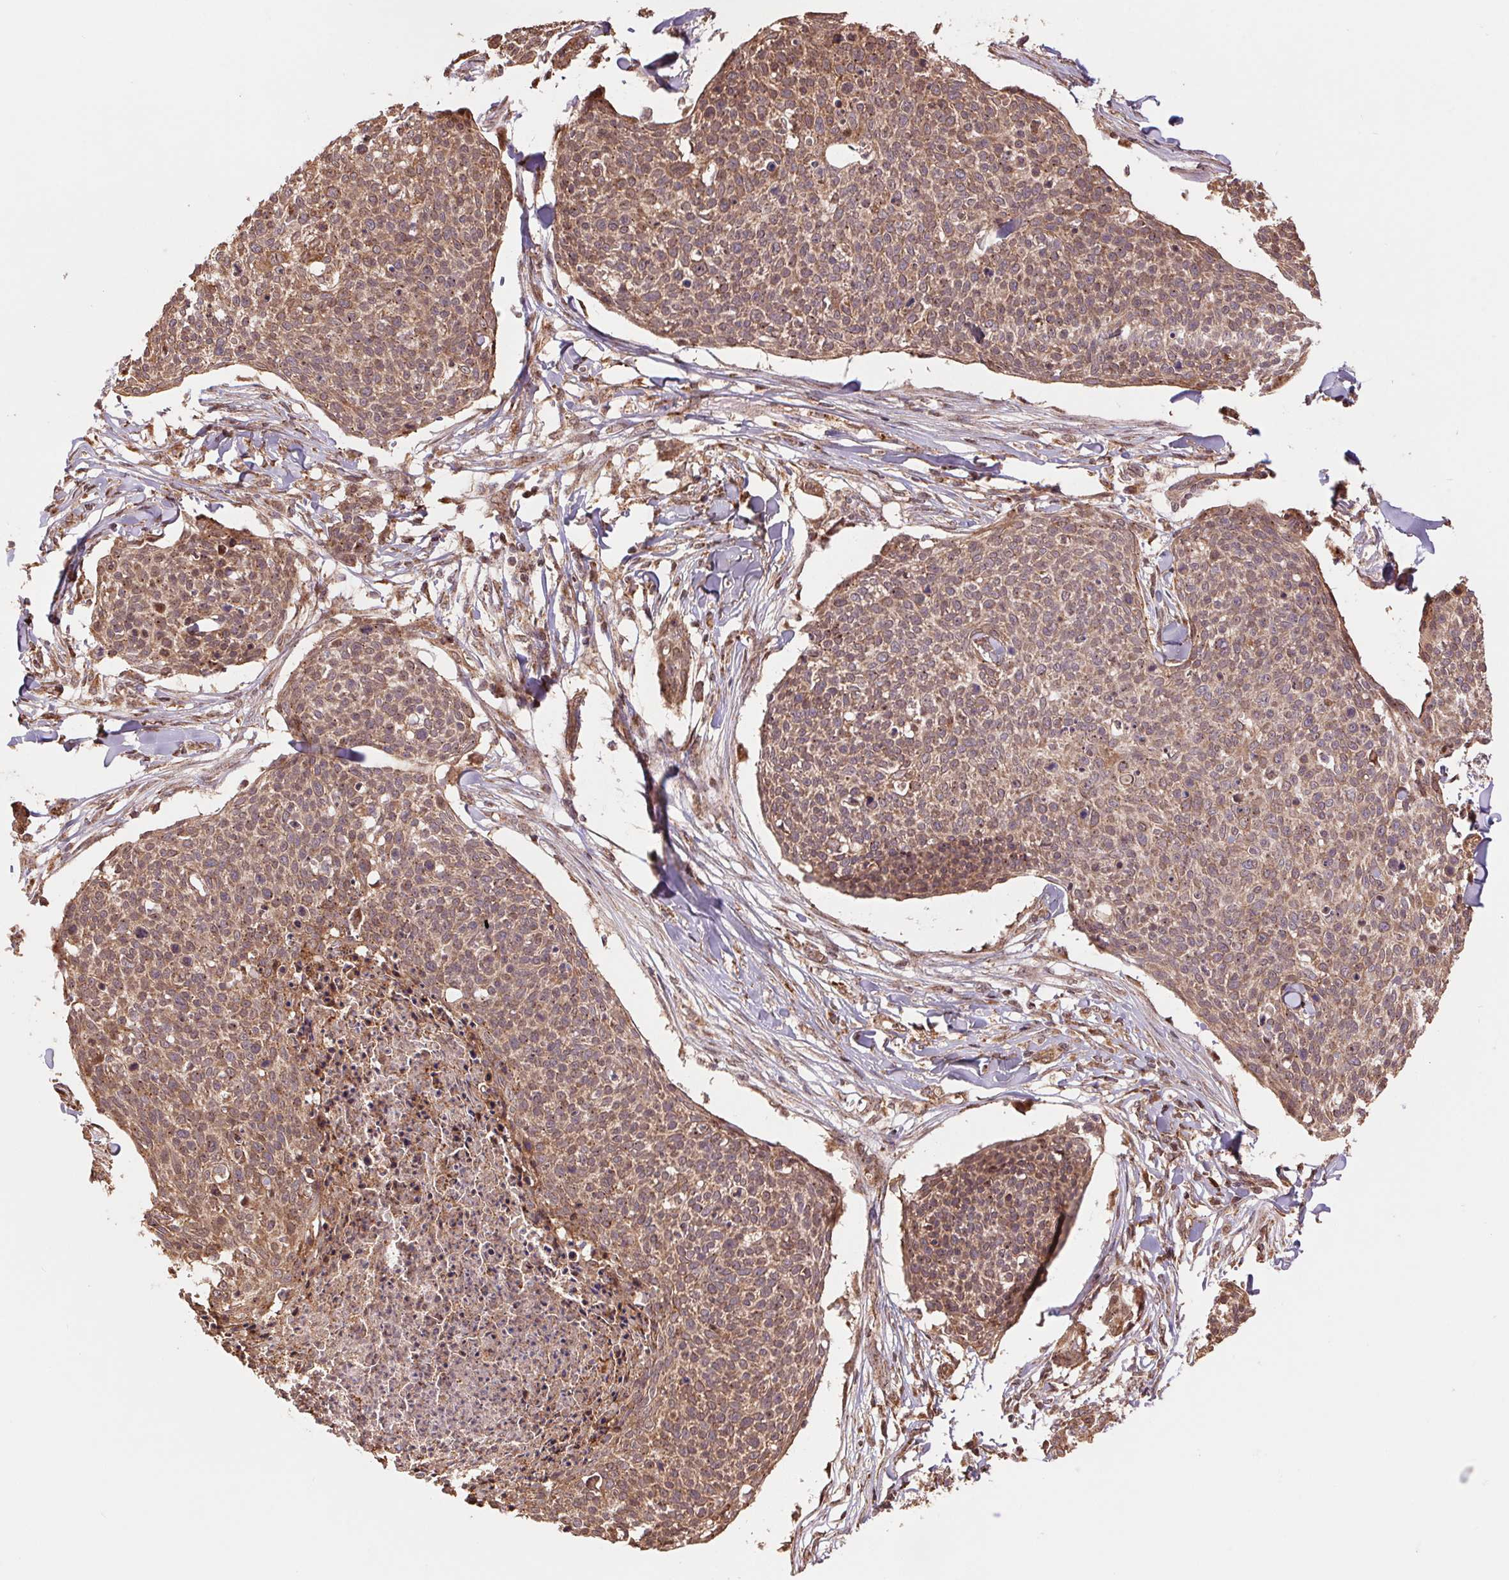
{"staining": {"intensity": "moderate", "quantity": ">75%", "location": "cytoplasmic/membranous"}, "tissue": "skin cancer", "cell_type": "Tumor cells", "image_type": "cancer", "snomed": [{"axis": "morphology", "description": "Squamous cell carcinoma, NOS"}, {"axis": "topography", "description": "Skin"}, {"axis": "topography", "description": "Vulva"}], "caption": "Tumor cells display moderate cytoplasmic/membranous expression in approximately >75% of cells in squamous cell carcinoma (skin). (IHC, brightfield microscopy, high magnification).", "gene": "PDHA1", "patient": {"sex": "female", "age": 75}}